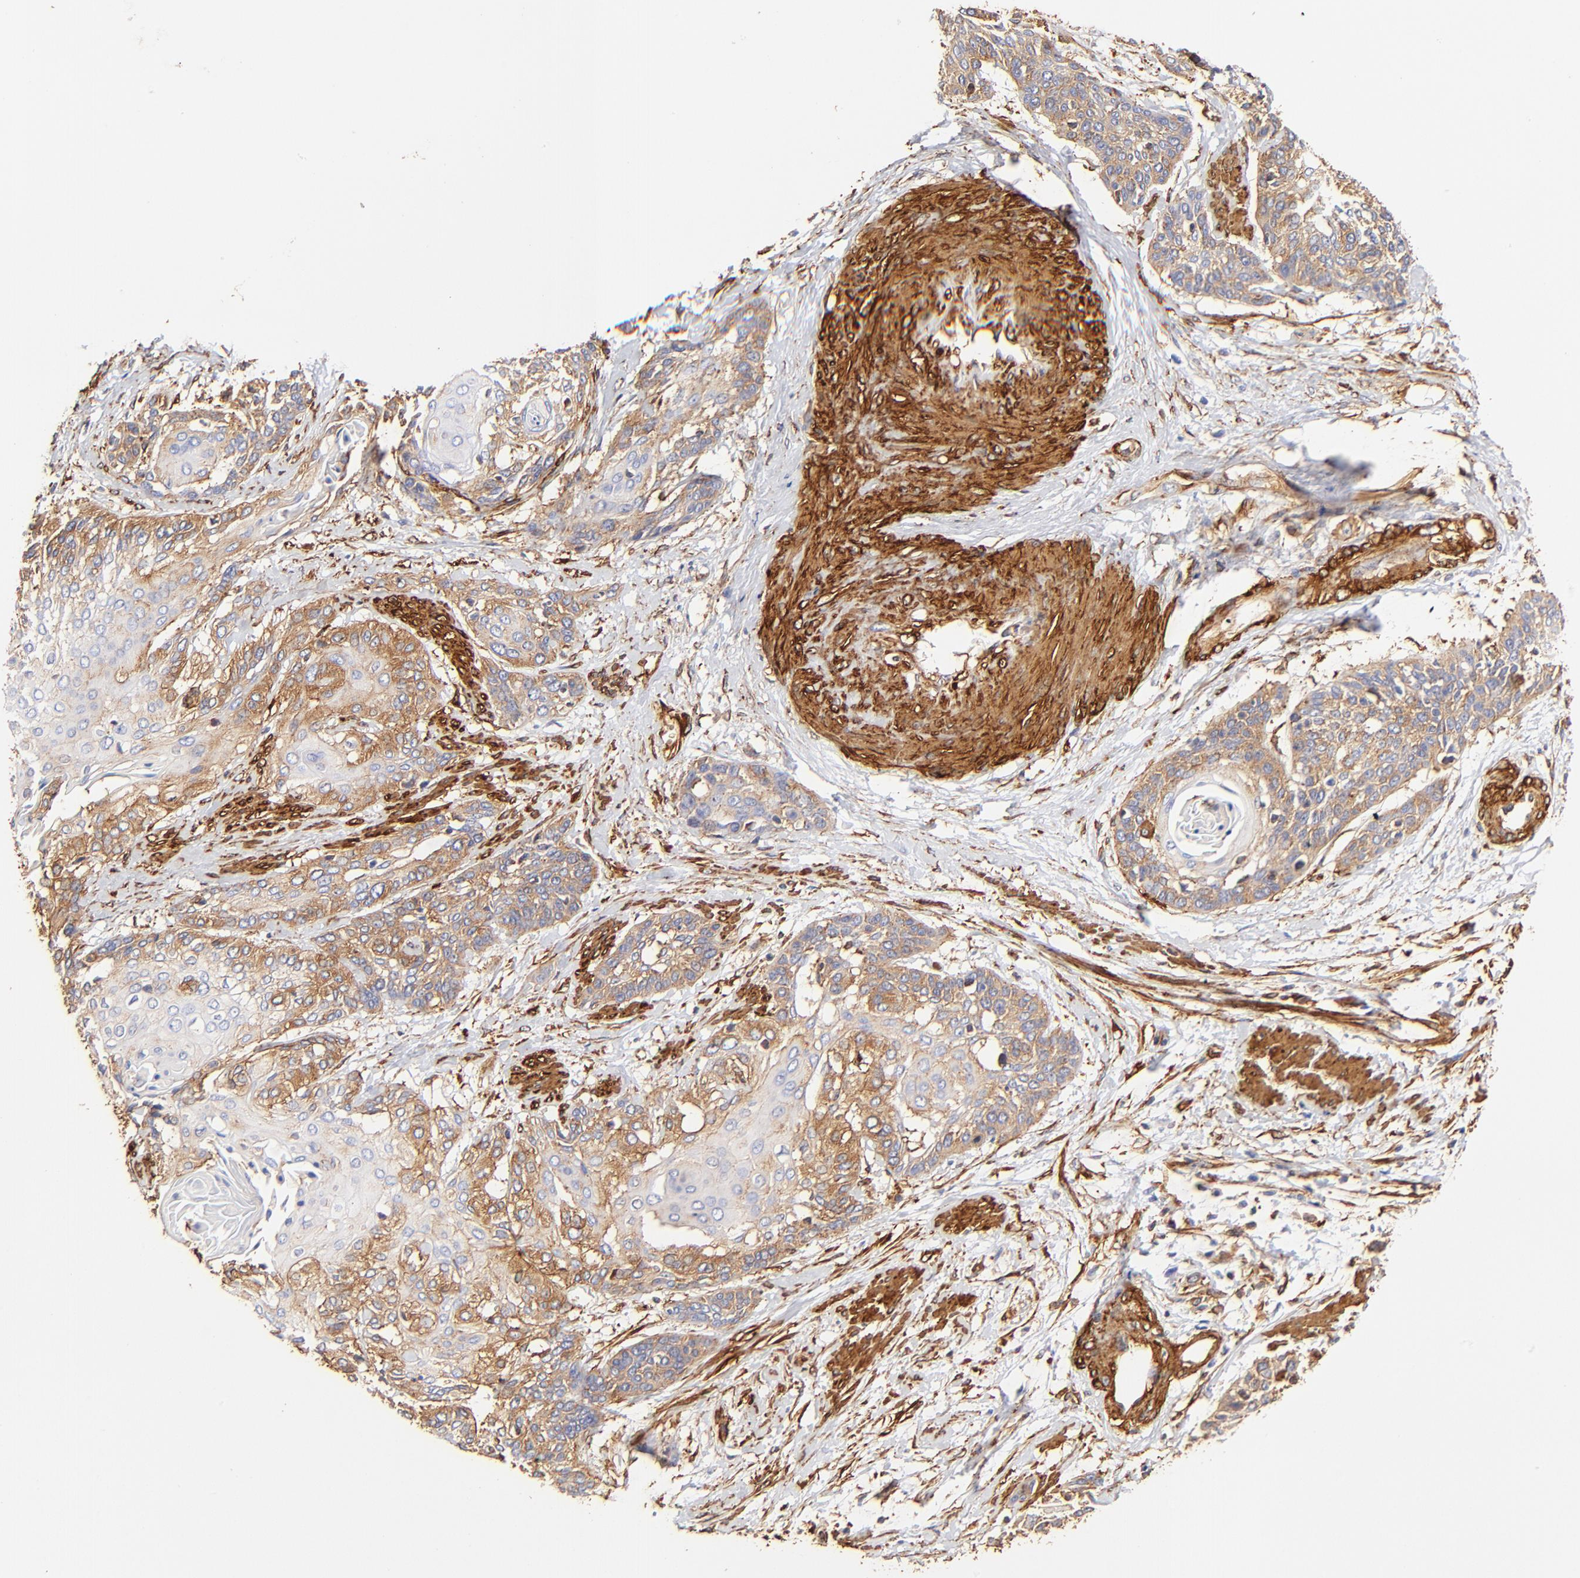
{"staining": {"intensity": "moderate", "quantity": ">75%", "location": "cytoplasmic/membranous"}, "tissue": "cervical cancer", "cell_type": "Tumor cells", "image_type": "cancer", "snomed": [{"axis": "morphology", "description": "Squamous cell carcinoma, NOS"}, {"axis": "topography", "description": "Cervix"}], "caption": "DAB immunohistochemical staining of human squamous cell carcinoma (cervical) exhibits moderate cytoplasmic/membranous protein positivity in about >75% of tumor cells.", "gene": "FLNA", "patient": {"sex": "female", "age": 57}}